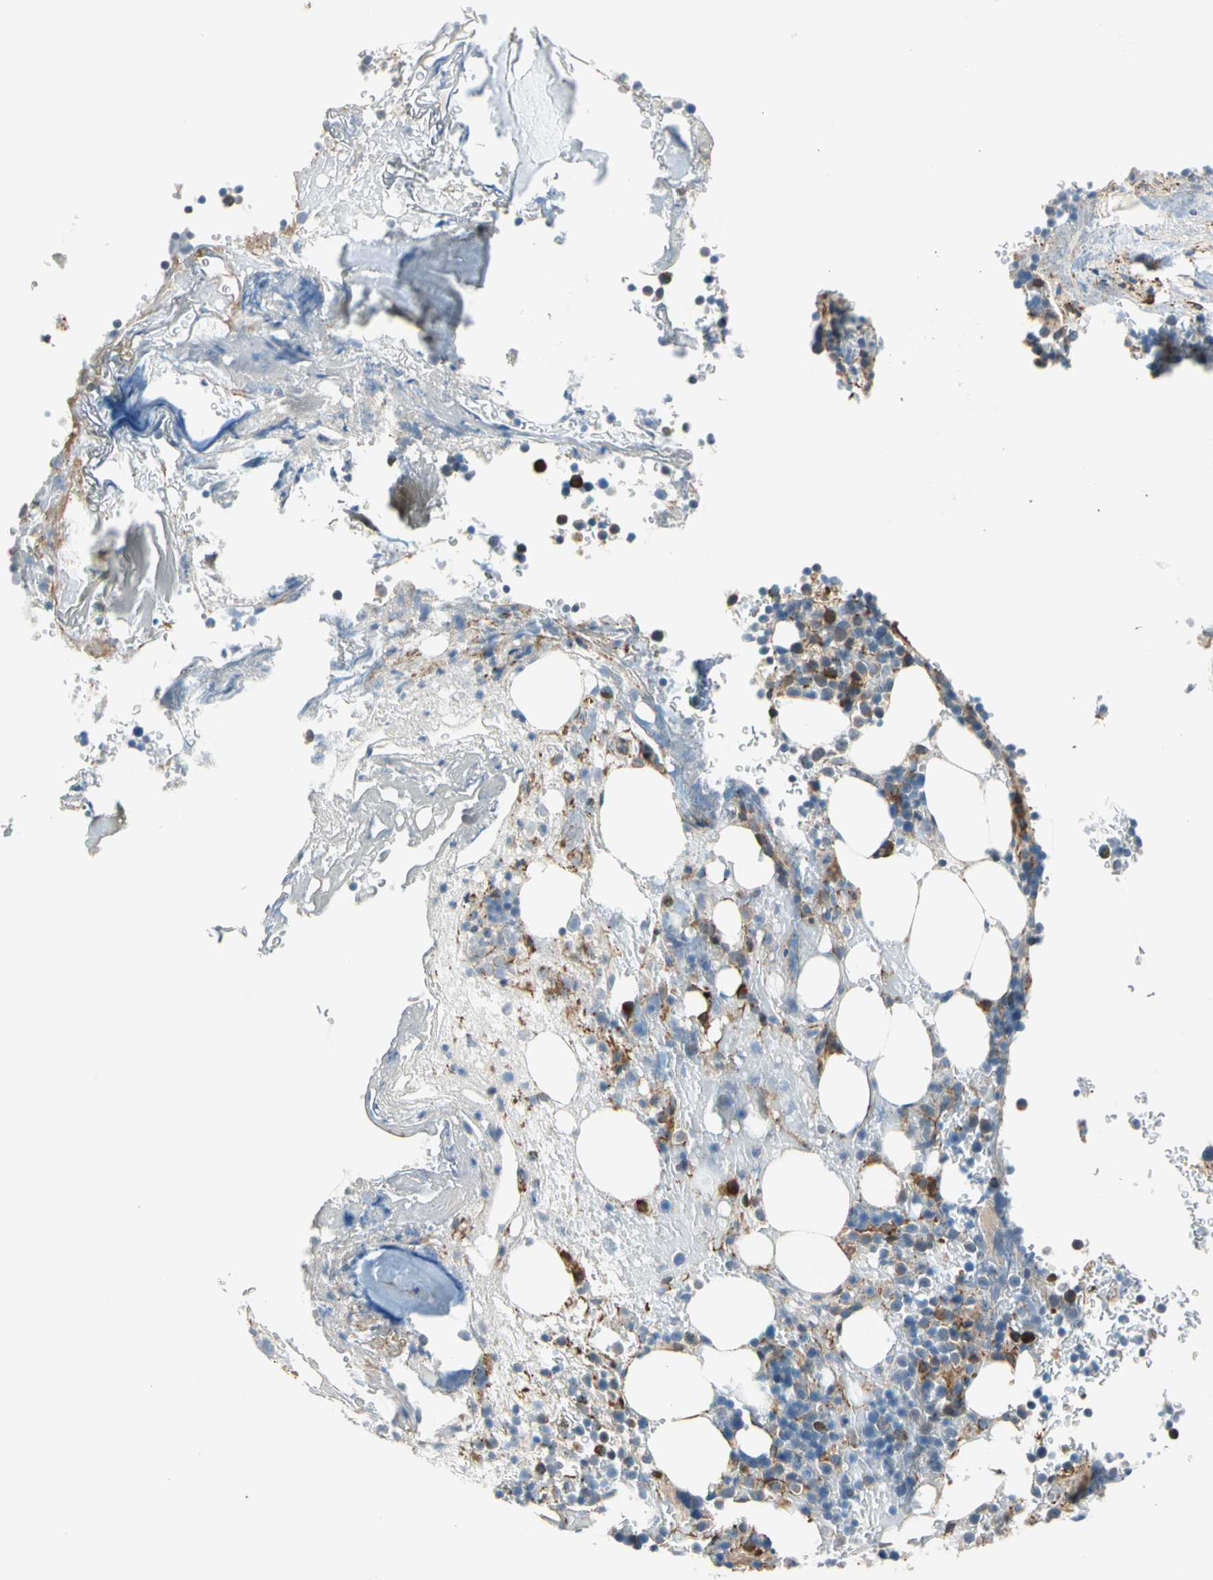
{"staining": {"intensity": "strong", "quantity": "<25%", "location": "cytoplasmic/membranous"}, "tissue": "bone marrow", "cell_type": "Hematopoietic cells", "image_type": "normal", "snomed": [{"axis": "morphology", "description": "Normal tissue, NOS"}, {"axis": "topography", "description": "Bone marrow"}], "caption": "Brown immunohistochemical staining in benign human bone marrow exhibits strong cytoplasmic/membranous expression in about <25% of hematopoietic cells.", "gene": "LIMK2", "patient": {"sex": "female", "age": 73}}